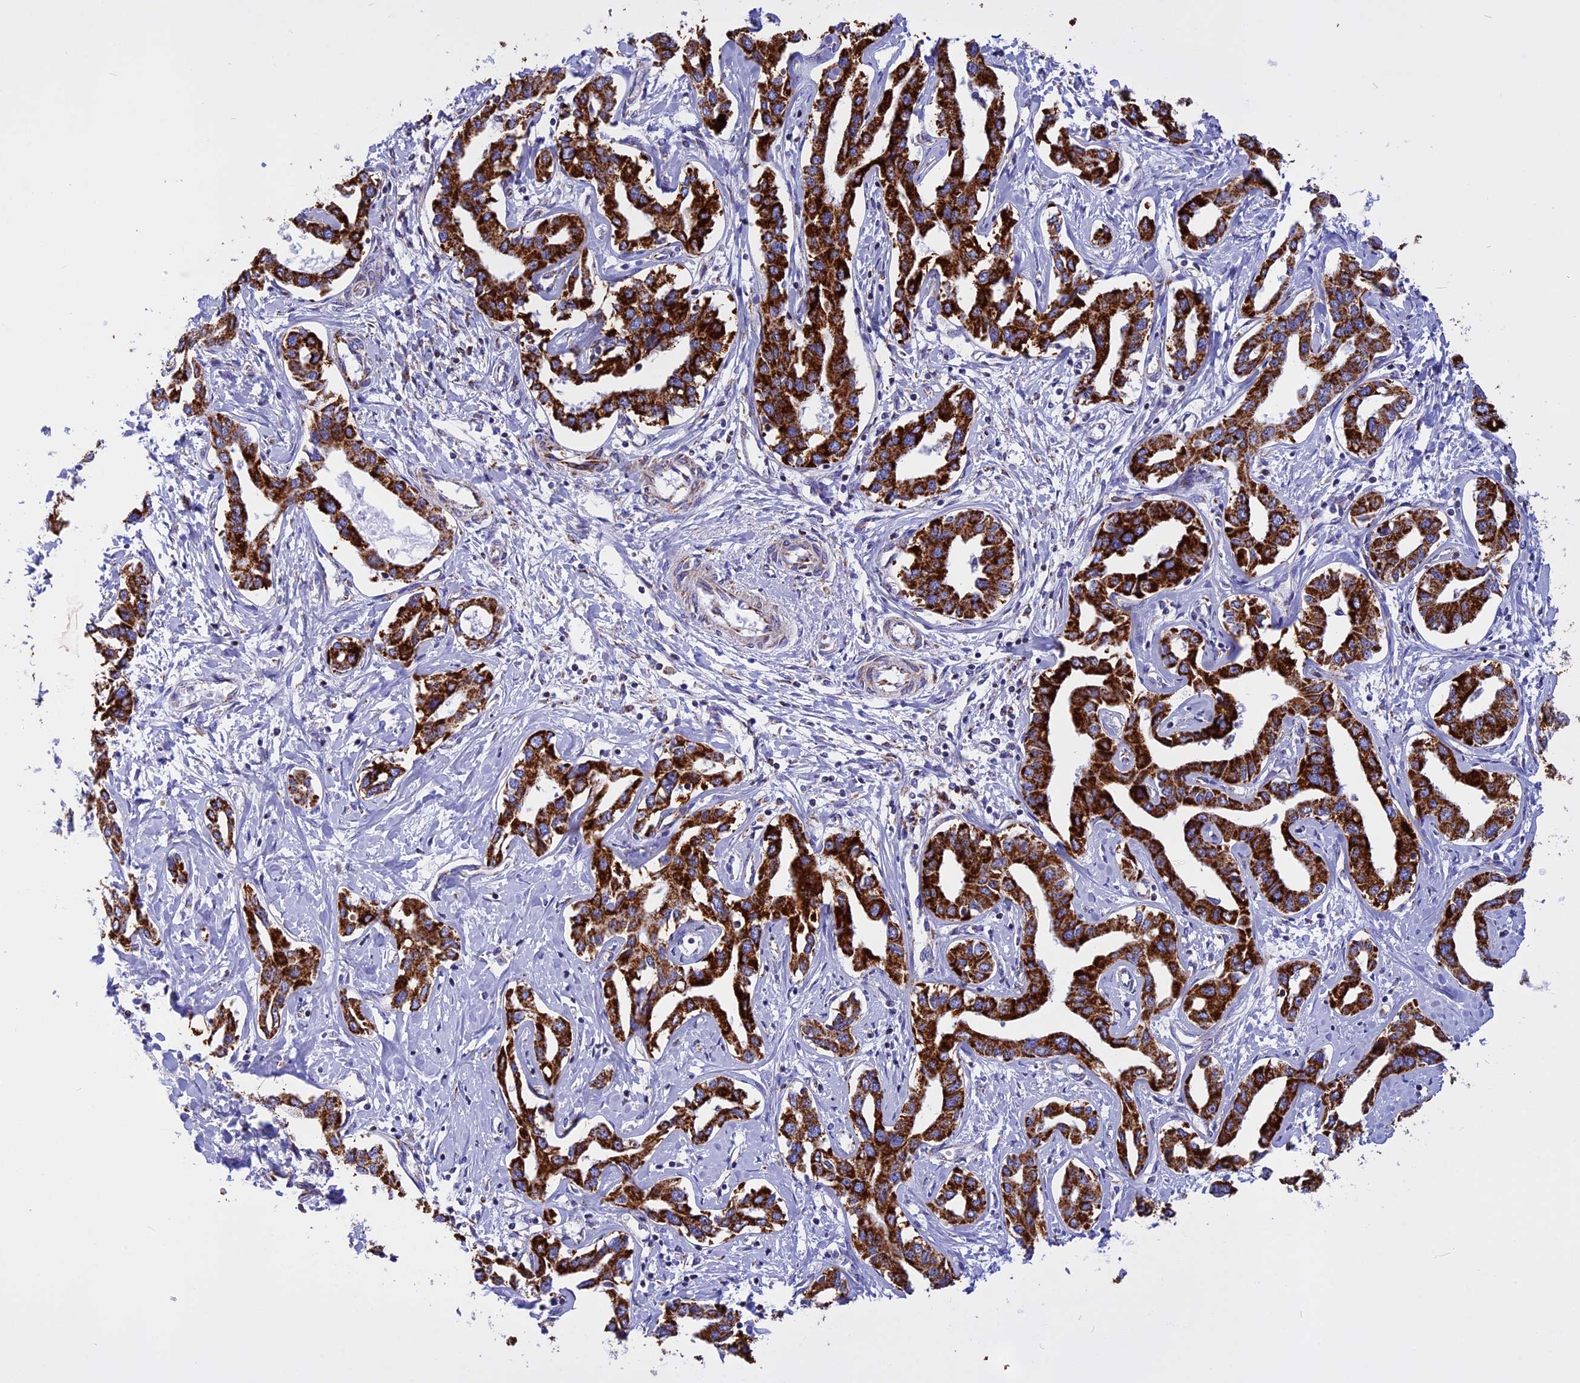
{"staining": {"intensity": "strong", "quantity": ">75%", "location": "cytoplasmic/membranous"}, "tissue": "liver cancer", "cell_type": "Tumor cells", "image_type": "cancer", "snomed": [{"axis": "morphology", "description": "Cholangiocarcinoma"}, {"axis": "topography", "description": "Liver"}], "caption": "Immunohistochemistry image of neoplastic tissue: liver cholangiocarcinoma stained using IHC displays high levels of strong protein expression localized specifically in the cytoplasmic/membranous of tumor cells, appearing as a cytoplasmic/membranous brown color.", "gene": "VDAC2", "patient": {"sex": "male", "age": 59}}